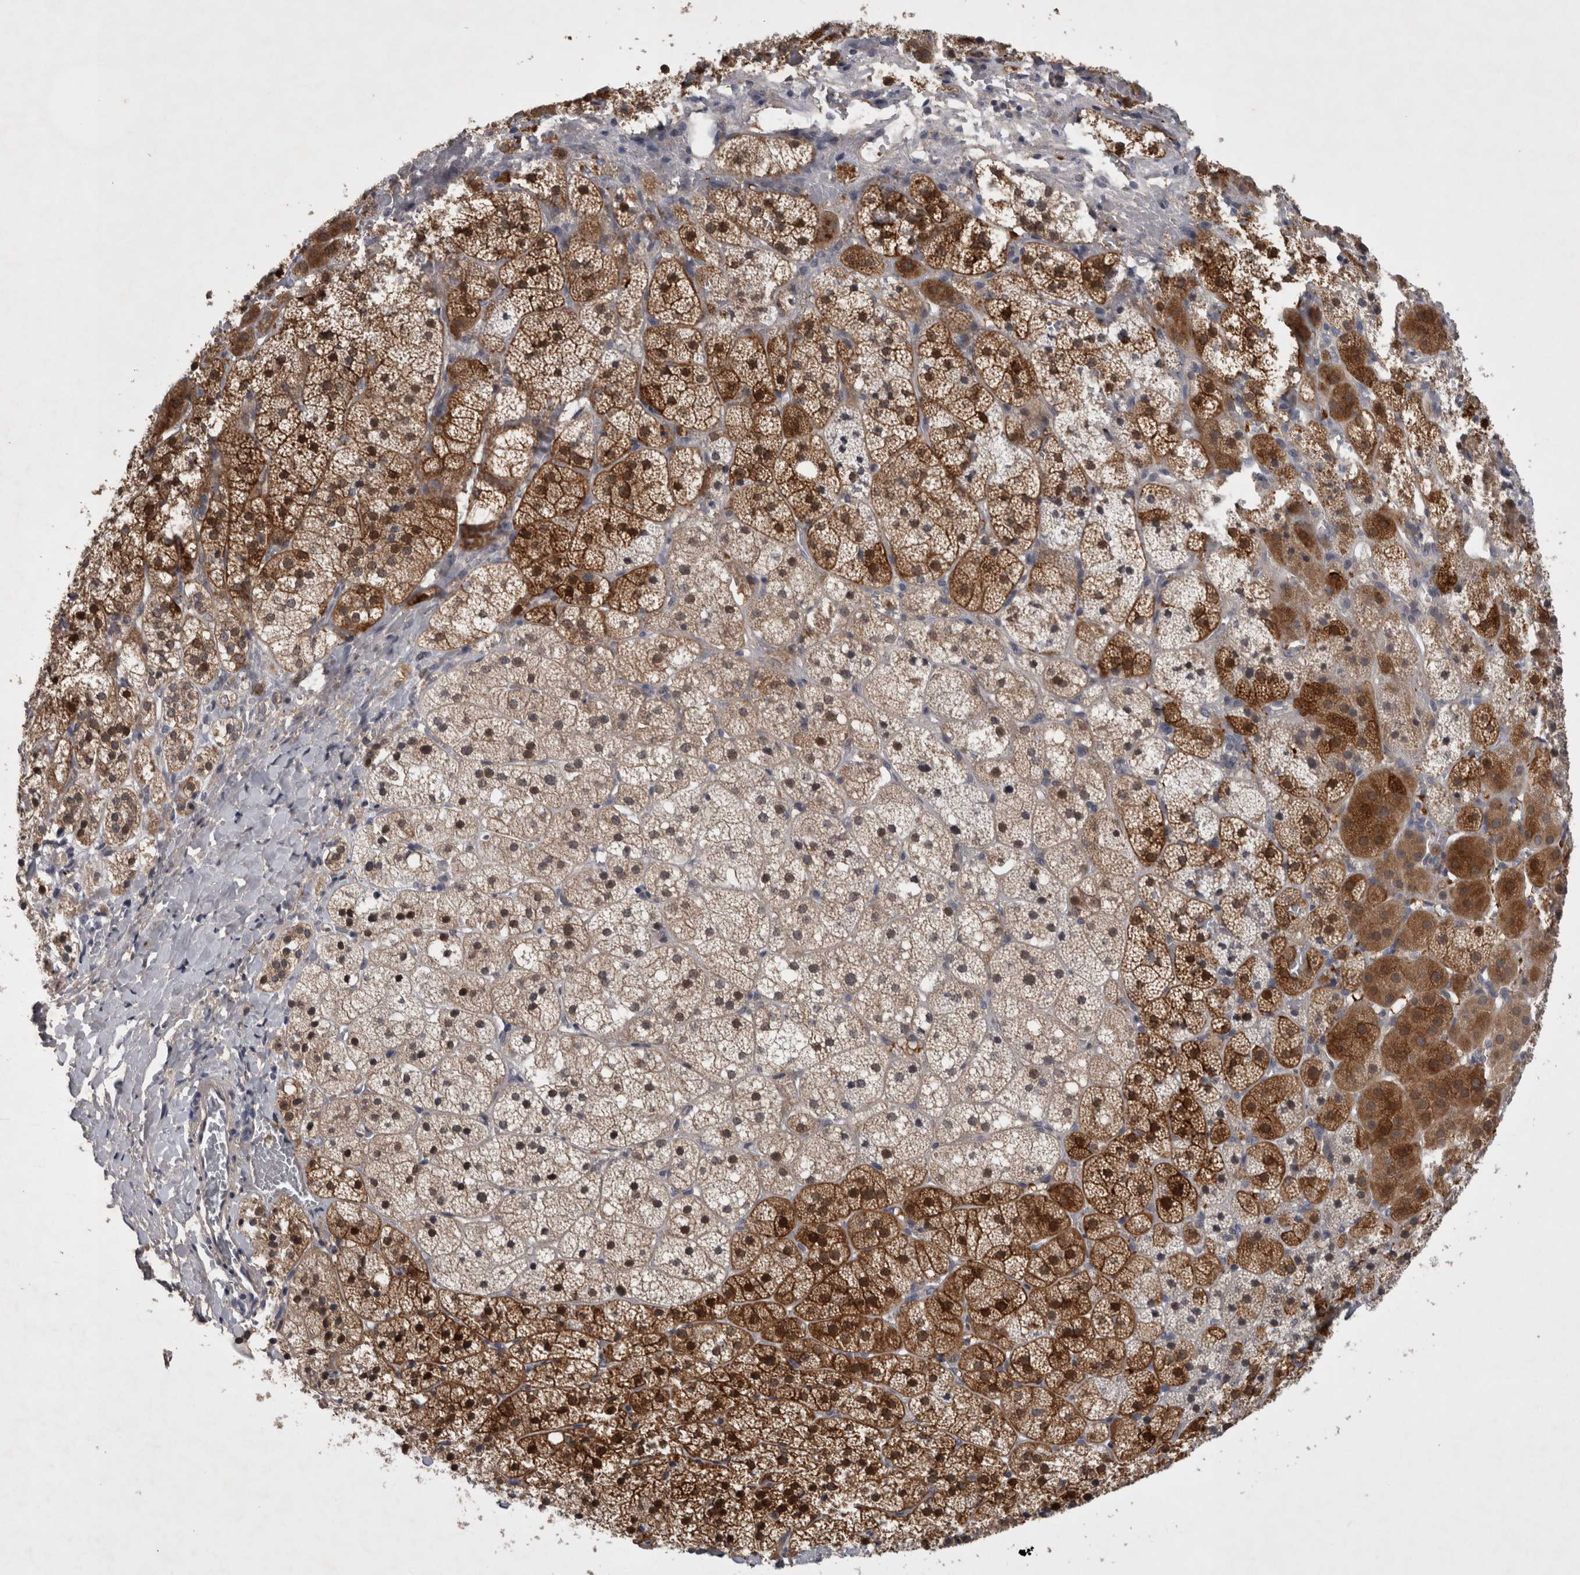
{"staining": {"intensity": "strong", "quantity": ">75%", "location": "cytoplasmic/membranous,nuclear"}, "tissue": "adrenal gland", "cell_type": "Glandular cells", "image_type": "normal", "snomed": [{"axis": "morphology", "description": "Normal tissue, NOS"}, {"axis": "topography", "description": "Adrenal gland"}], "caption": "Immunohistochemical staining of normal human adrenal gland exhibits high levels of strong cytoplasmic/membranous,nuclear positivity in about >75% of glandular cells.", "gene": "ZNF114", "patient": {"sex": "female", "age": 44}}